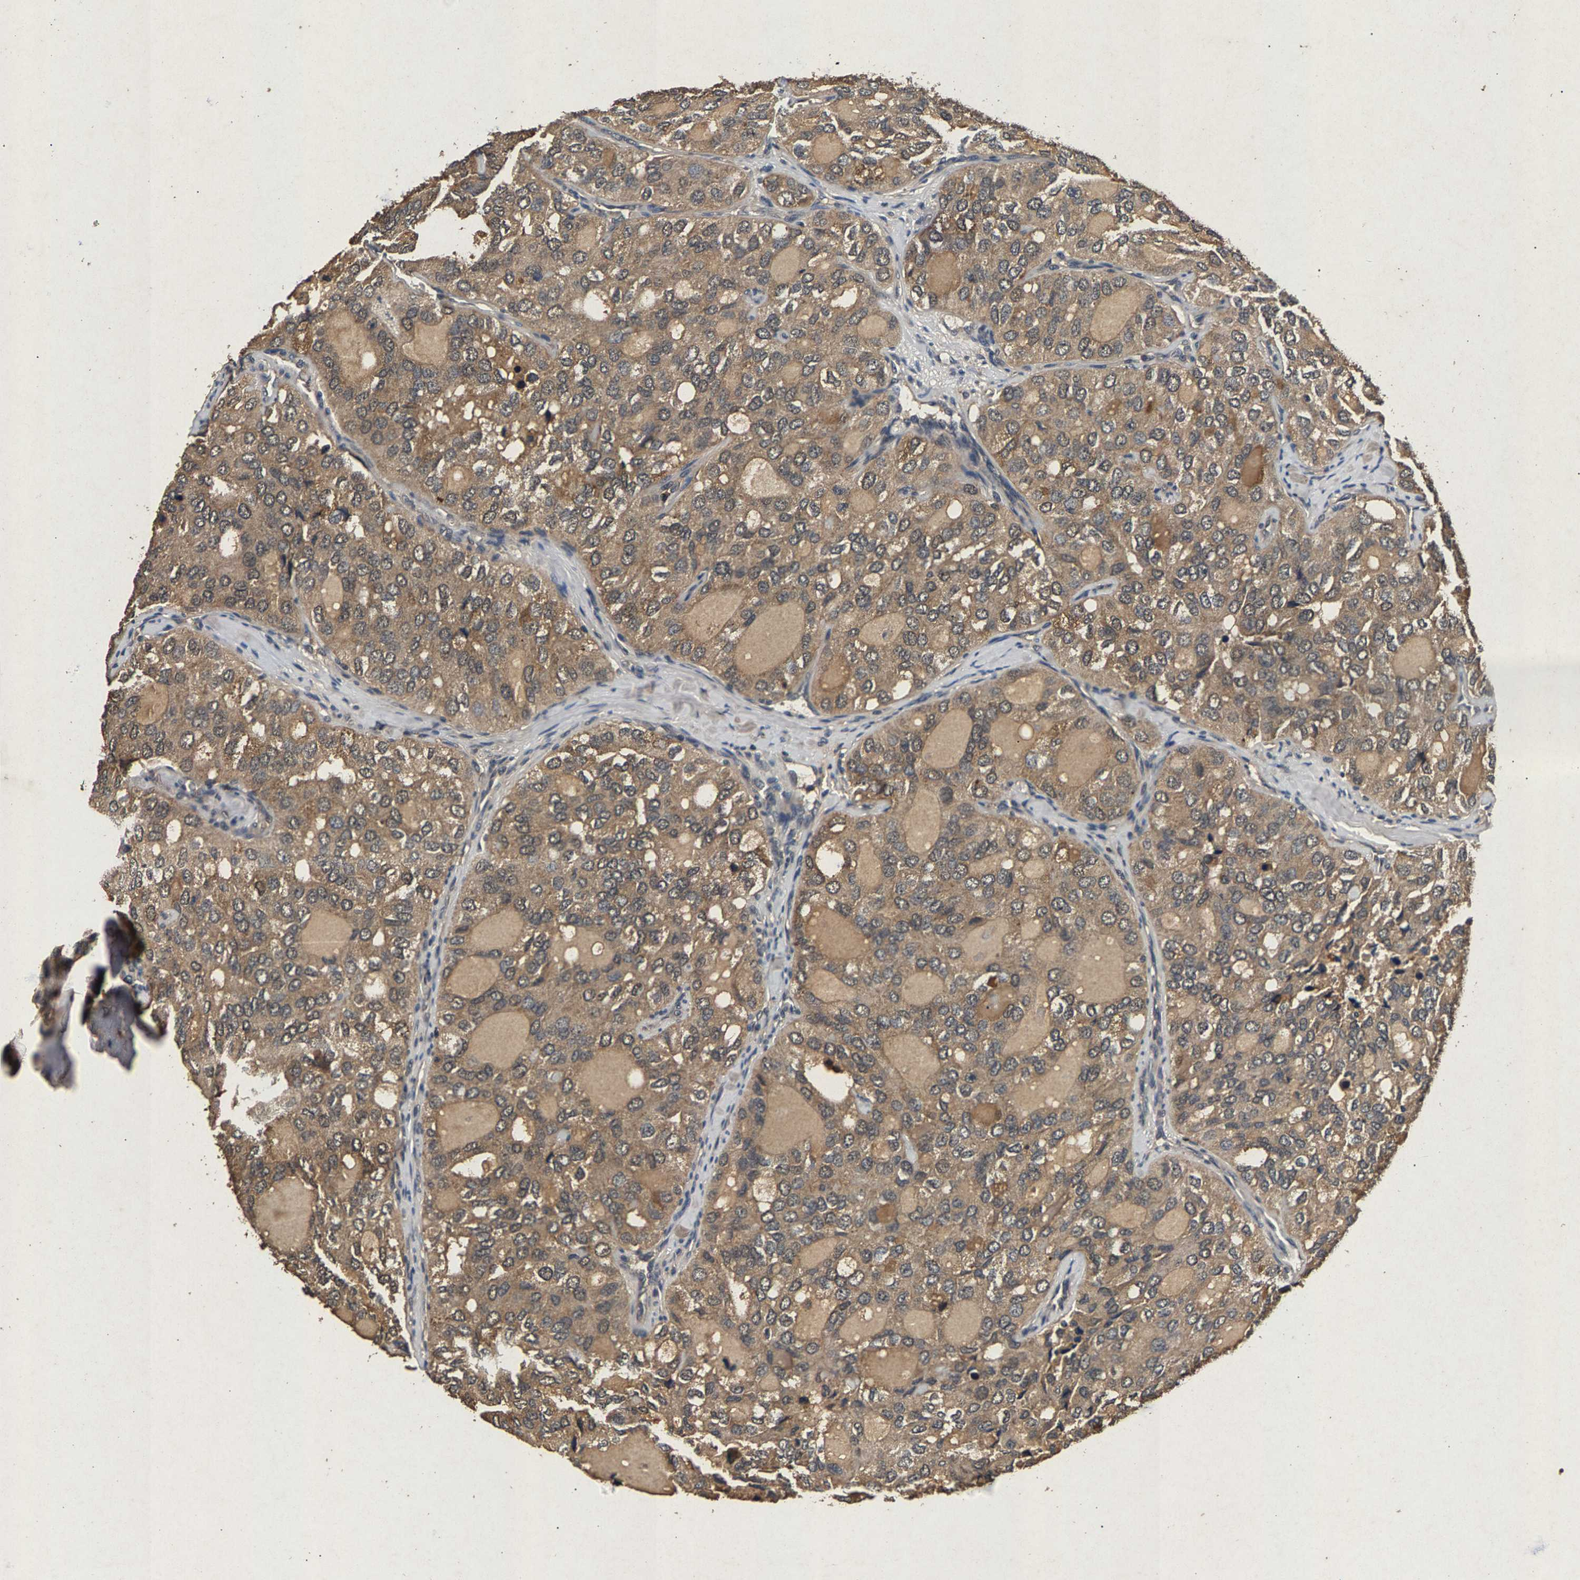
{"staining": {"intensity": "weak", "quantity": ">75%", "location": "cytoplasmic/membranous"}, "tissue": "thyroid cancer", "cell_type": "Tumor cells", "image_type": "cancer", "snomed": [{"axis": "morphology", "description": "Follicular adenoma carcinoma, NOS"}, {"axis": "topography", "description": "Thyroid gland"}], "caption": "A brown stain highlights weak cytoplasmic/membranous expression of a protein in human follicular adenoma carcinoma (thyroid) tumor cells. Using DAB (brown) and hematoxylin (blue) stains, captured at high magnification using brightfield microscopy.", "gene": "PPP1CC", "patient": {"sex": "male", "age": 75}}